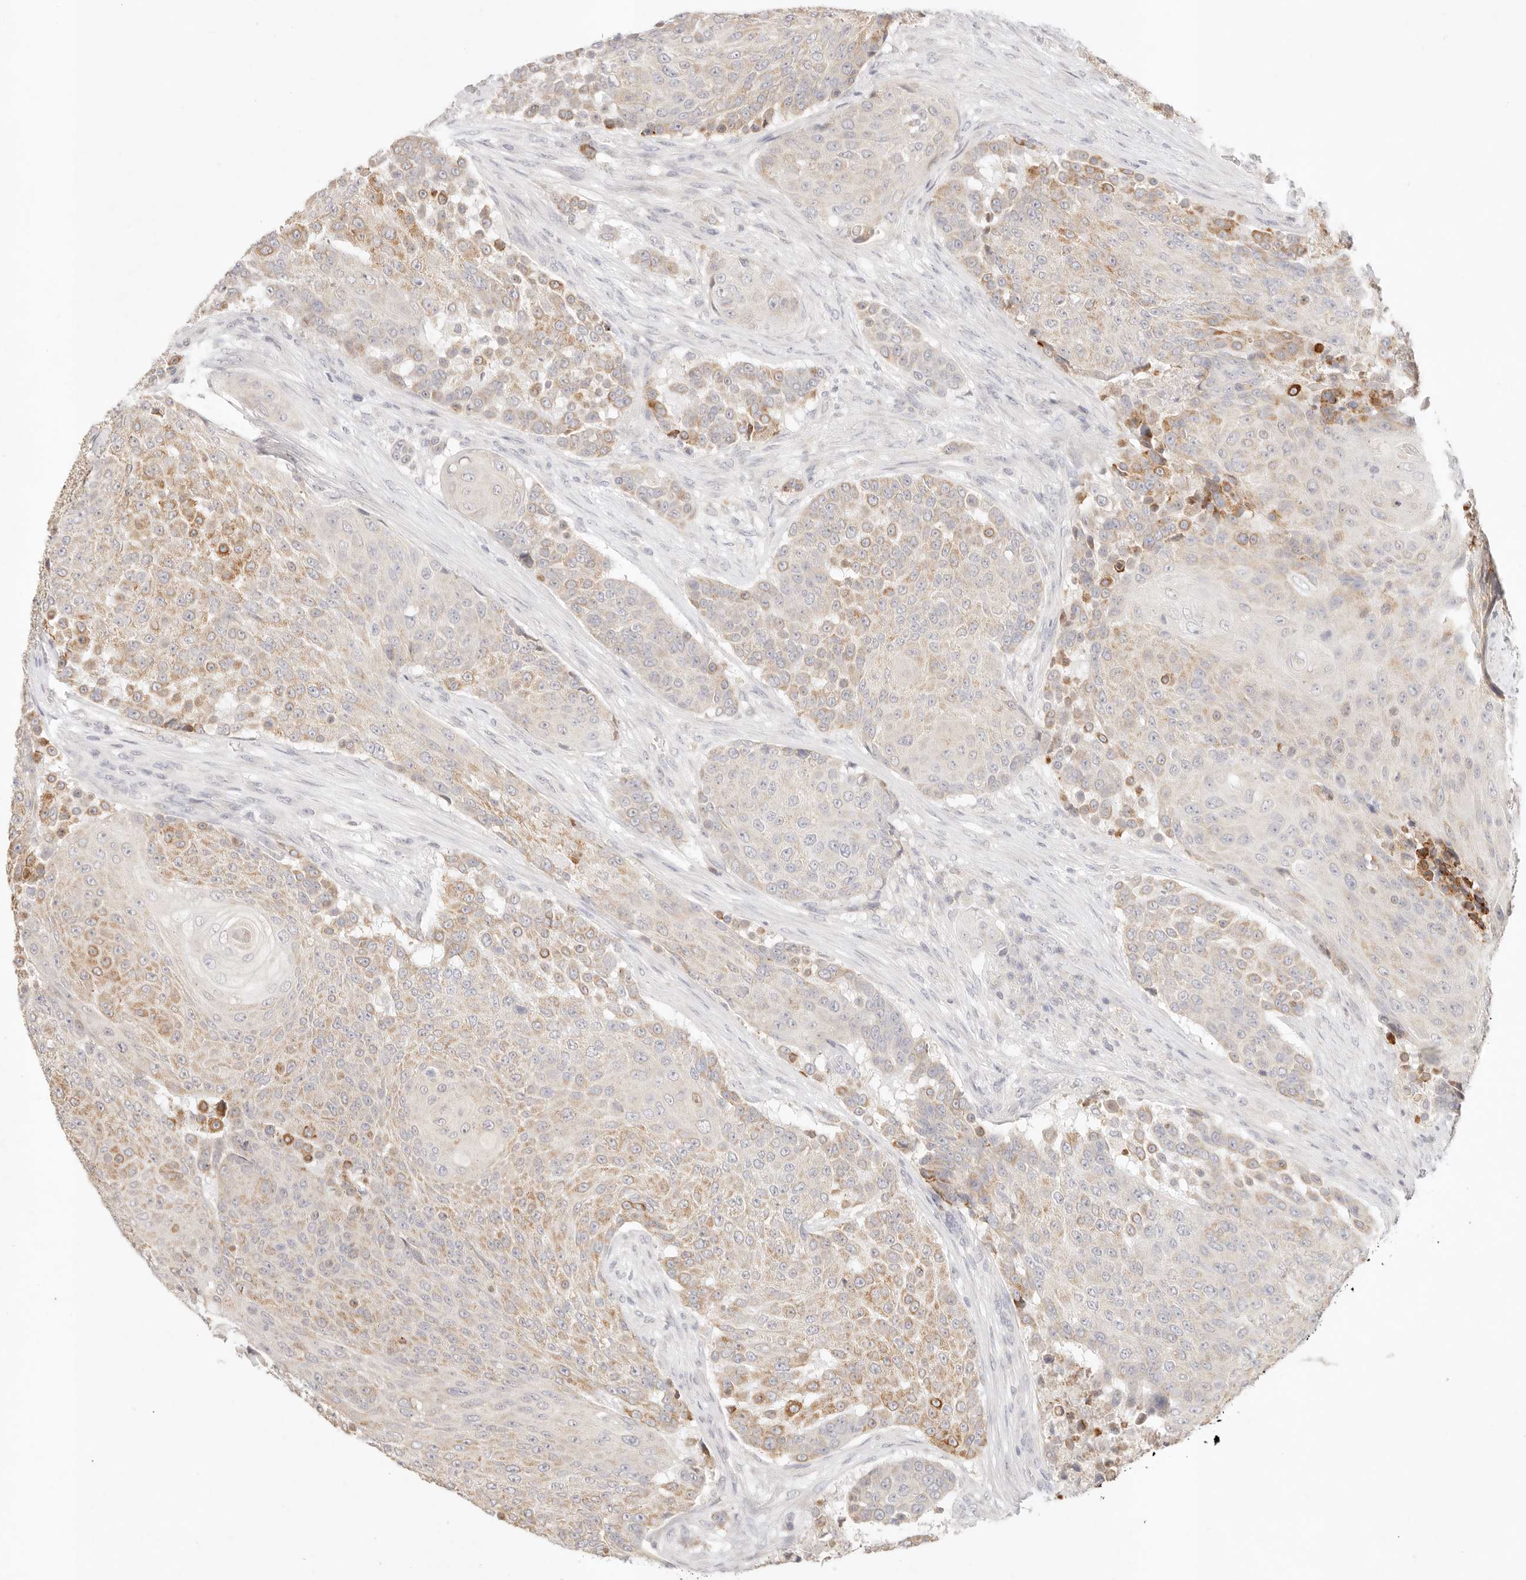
{"staining": {"intensity": "moderate", "quantity": "<25%", "location": "cytoplasmic/membranous"}, "tissue": "urothelial cancer", "cell_type": "Tumor cells", "image_type": "cancer", "snomed": [{"axis": "morphology", "description": "Urothelial carcinoma, High grade"}, {"axis": "topography", "description": "Urinary bladder"}], "caption": "IHC of human high-grade urothelial carcinoma reveals low levels of moderate cytoplasmic/membranous positivity in approximately <25% of tumor cells. Using DAB (brown) and hematoxylin (blue) stains, captured at high magnification using brightfield microscopy.", "gene": "GPR156", "patient": {"sex": "female", "age": 63}}